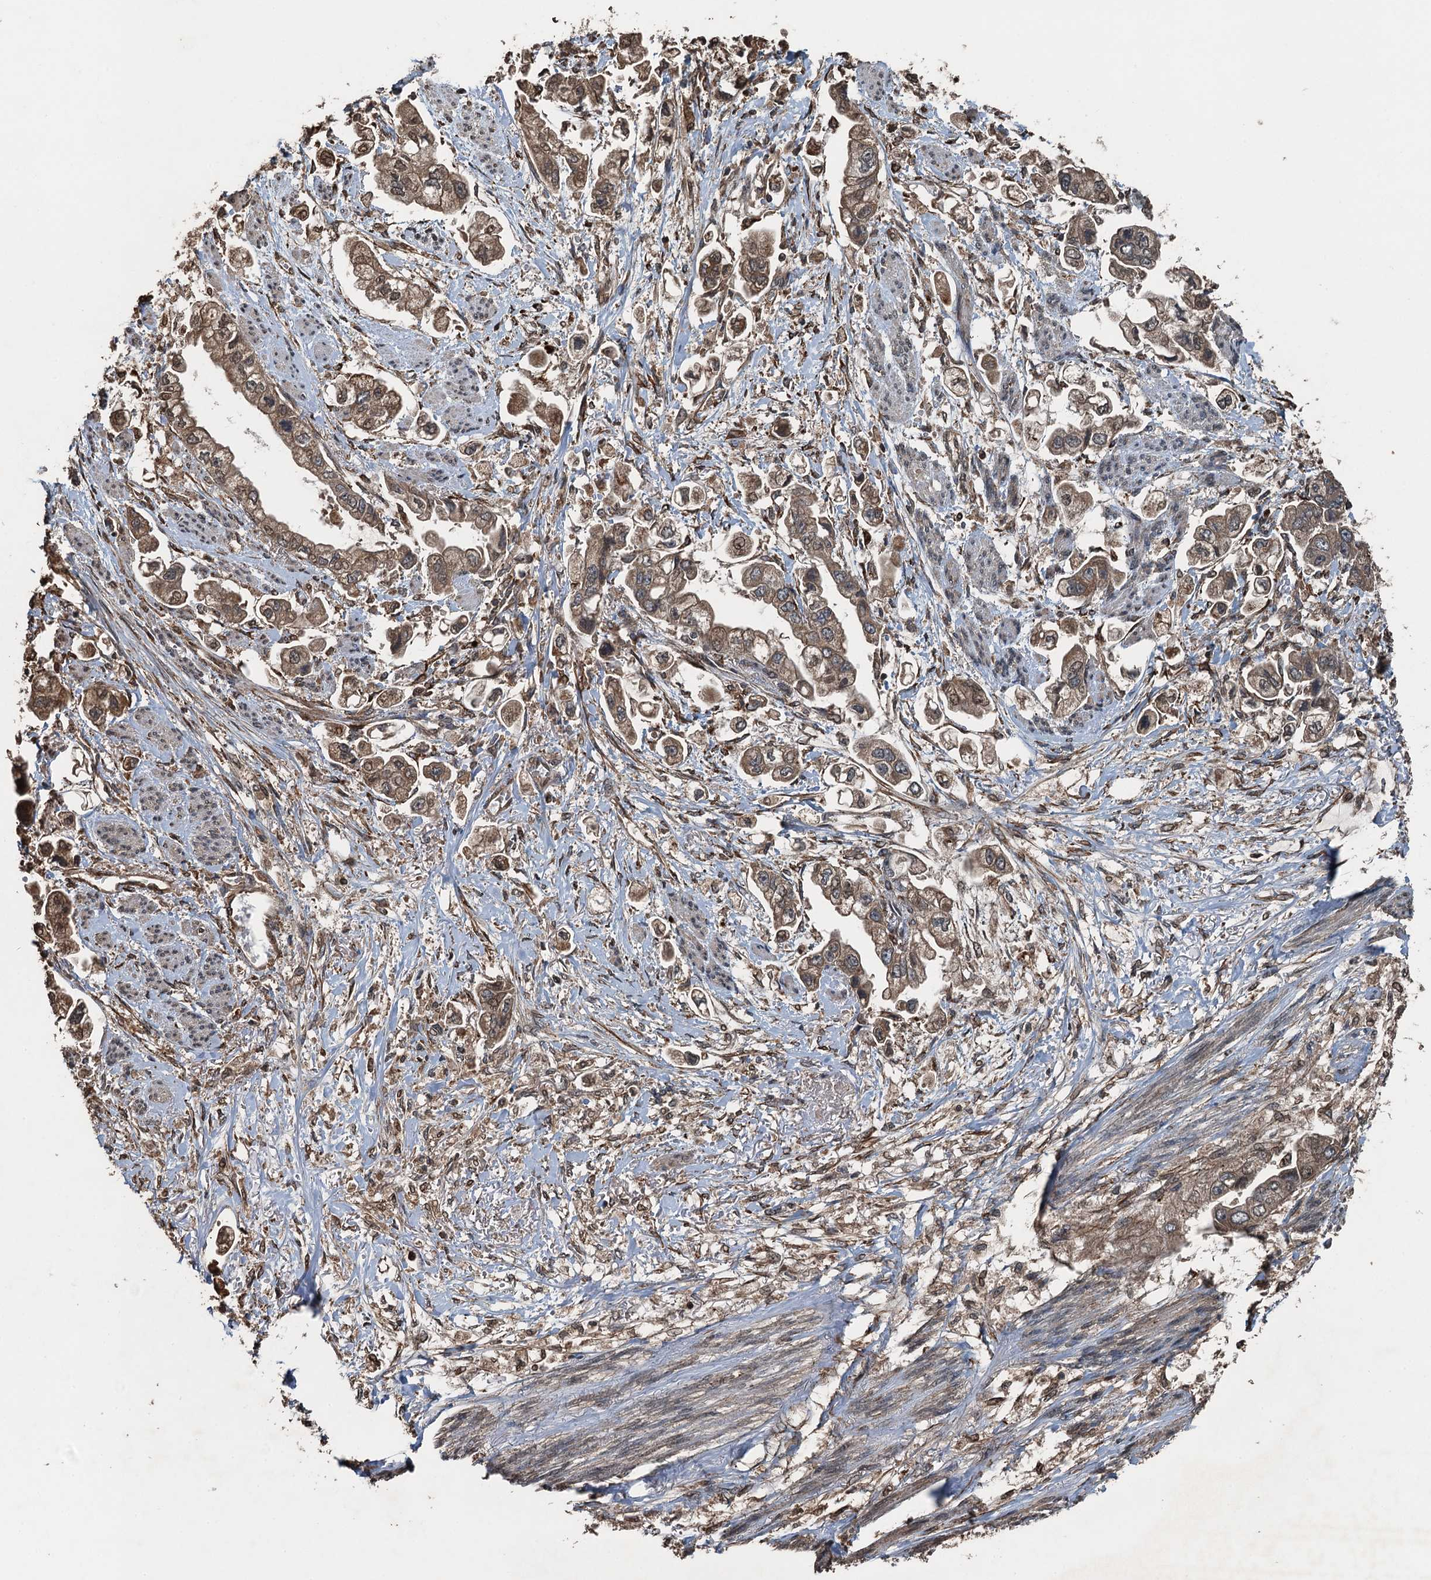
{"staining": {"intensity": "moderate", "quantity": ">75%", "location": "cytoplasmic/membranous"}, "tissue": "stomach cancer", "cell_type": "Tumor cells", "image_type": "cancer", "snomed": [{"axis": "morphology", "description": "Adenocarcinoma, NOS"}, {"axis": "topography", "description": "Stomach"}], "caption": "Protein expression analysis of adenocarcinoma (stomach) demonstrates moderate cytoplasmic/membranous expression in about >75% of tumor cells. The staining is performed using DAB (3,3'-diaminobenzidine) brown chromogen to label protein expression. The nuclei are counter-stained blue using hematoxylin.", "gene": "TCTN1", "patient": {"sex": "male", "age": 62}}